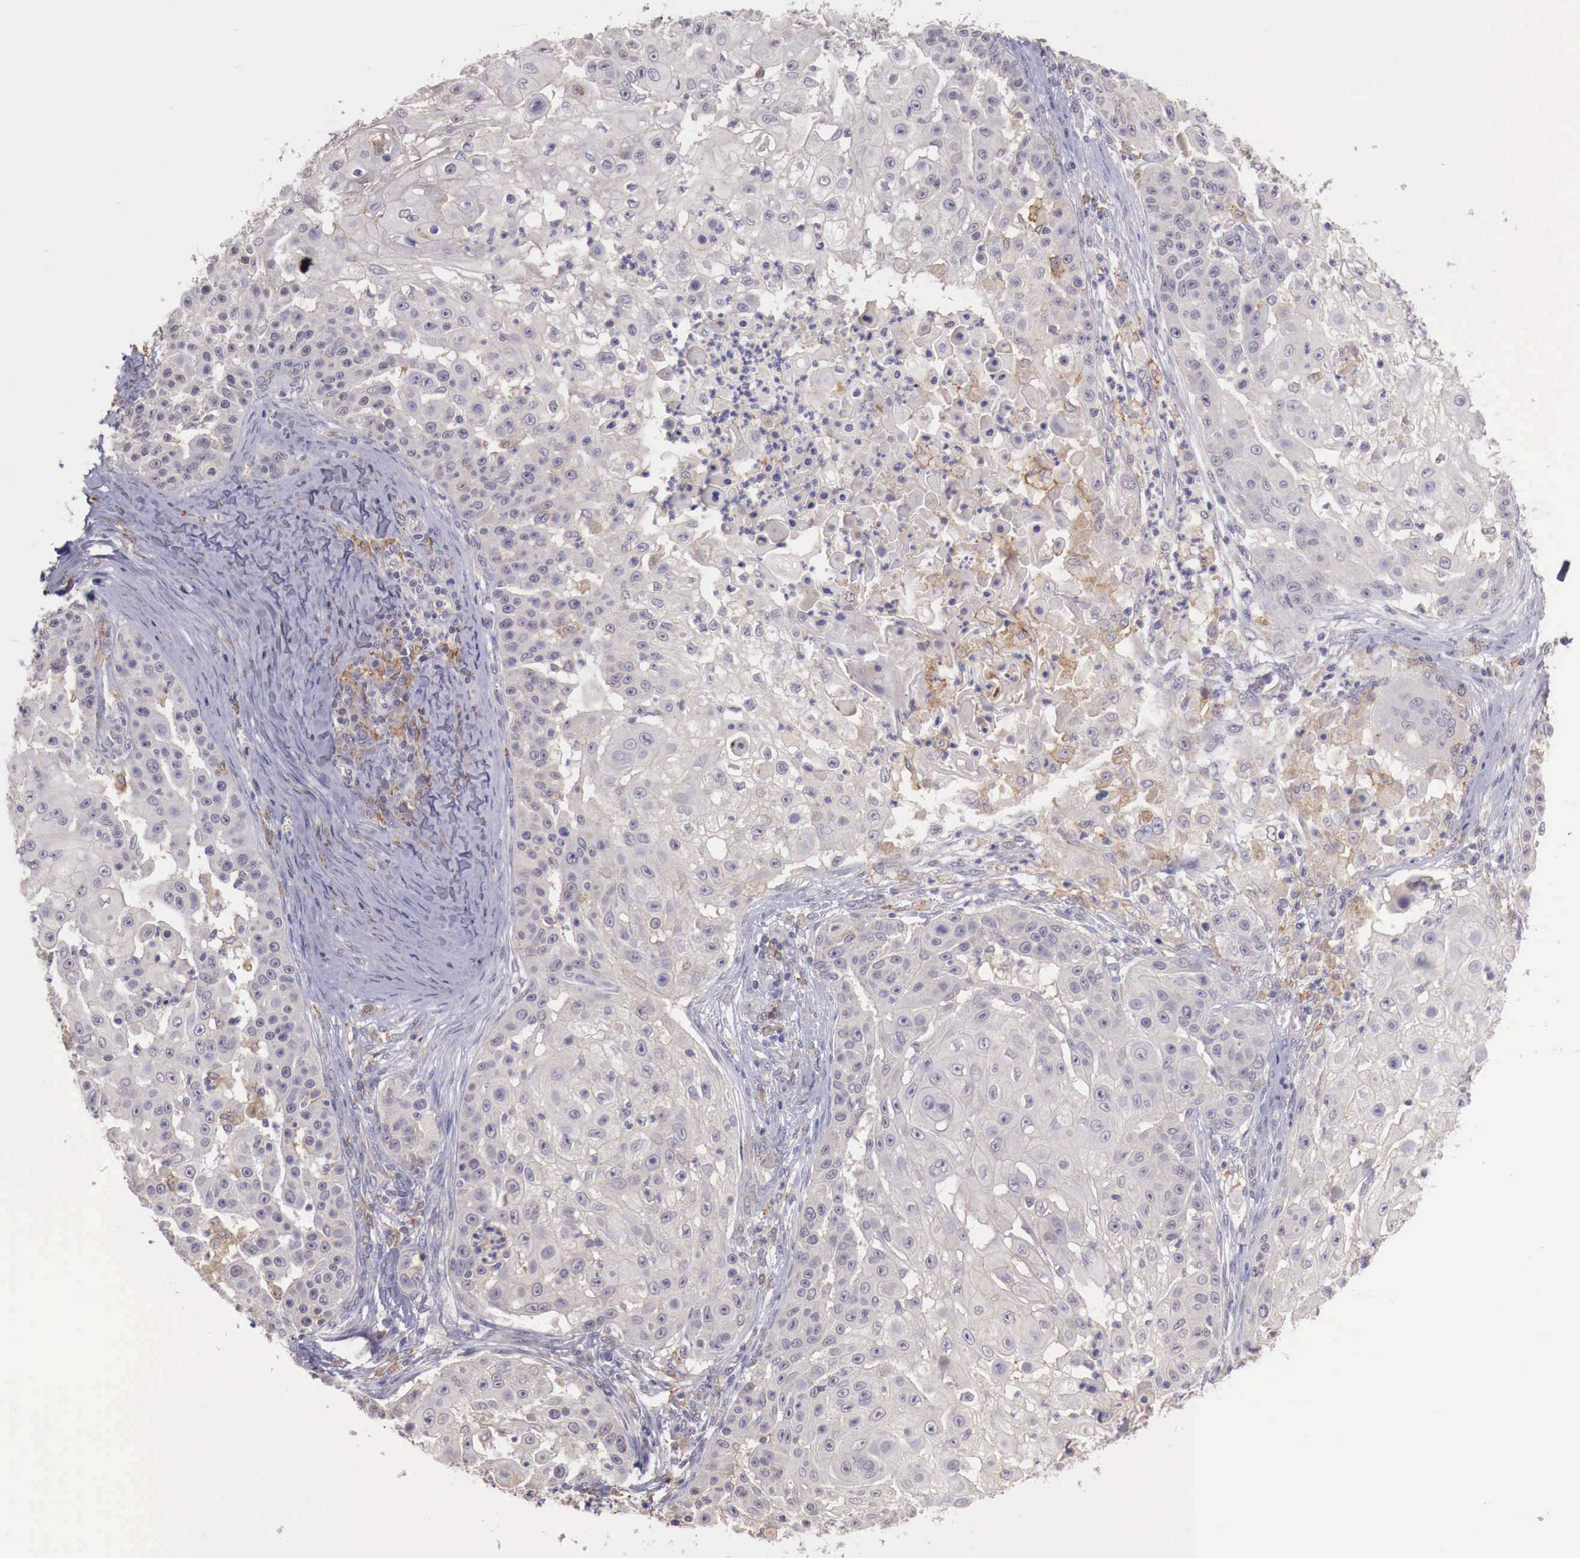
{"staining": {"intensity": "weak", "quantity": "<25%", "location": "cytoplasmic/membranous"}, "tissue": "skin cancer", "cell_type": "Tumor cells", "image_type": "cancer", "snomed": [{"axis": "morphology", "description": "Squamous cell carcinoma, NOS"}, {"axis": "topography", "description": "Skin"}], "caption": "IHC histopathology image of neoplastic tissue: skin cancer stained with DAB reveals no significant protein expression in tumor cells. (DAB immunohistochemistry (IHC), high magnification).", "gene": "CHRDL1", "patient": {"sex": "female", "age": 57}}